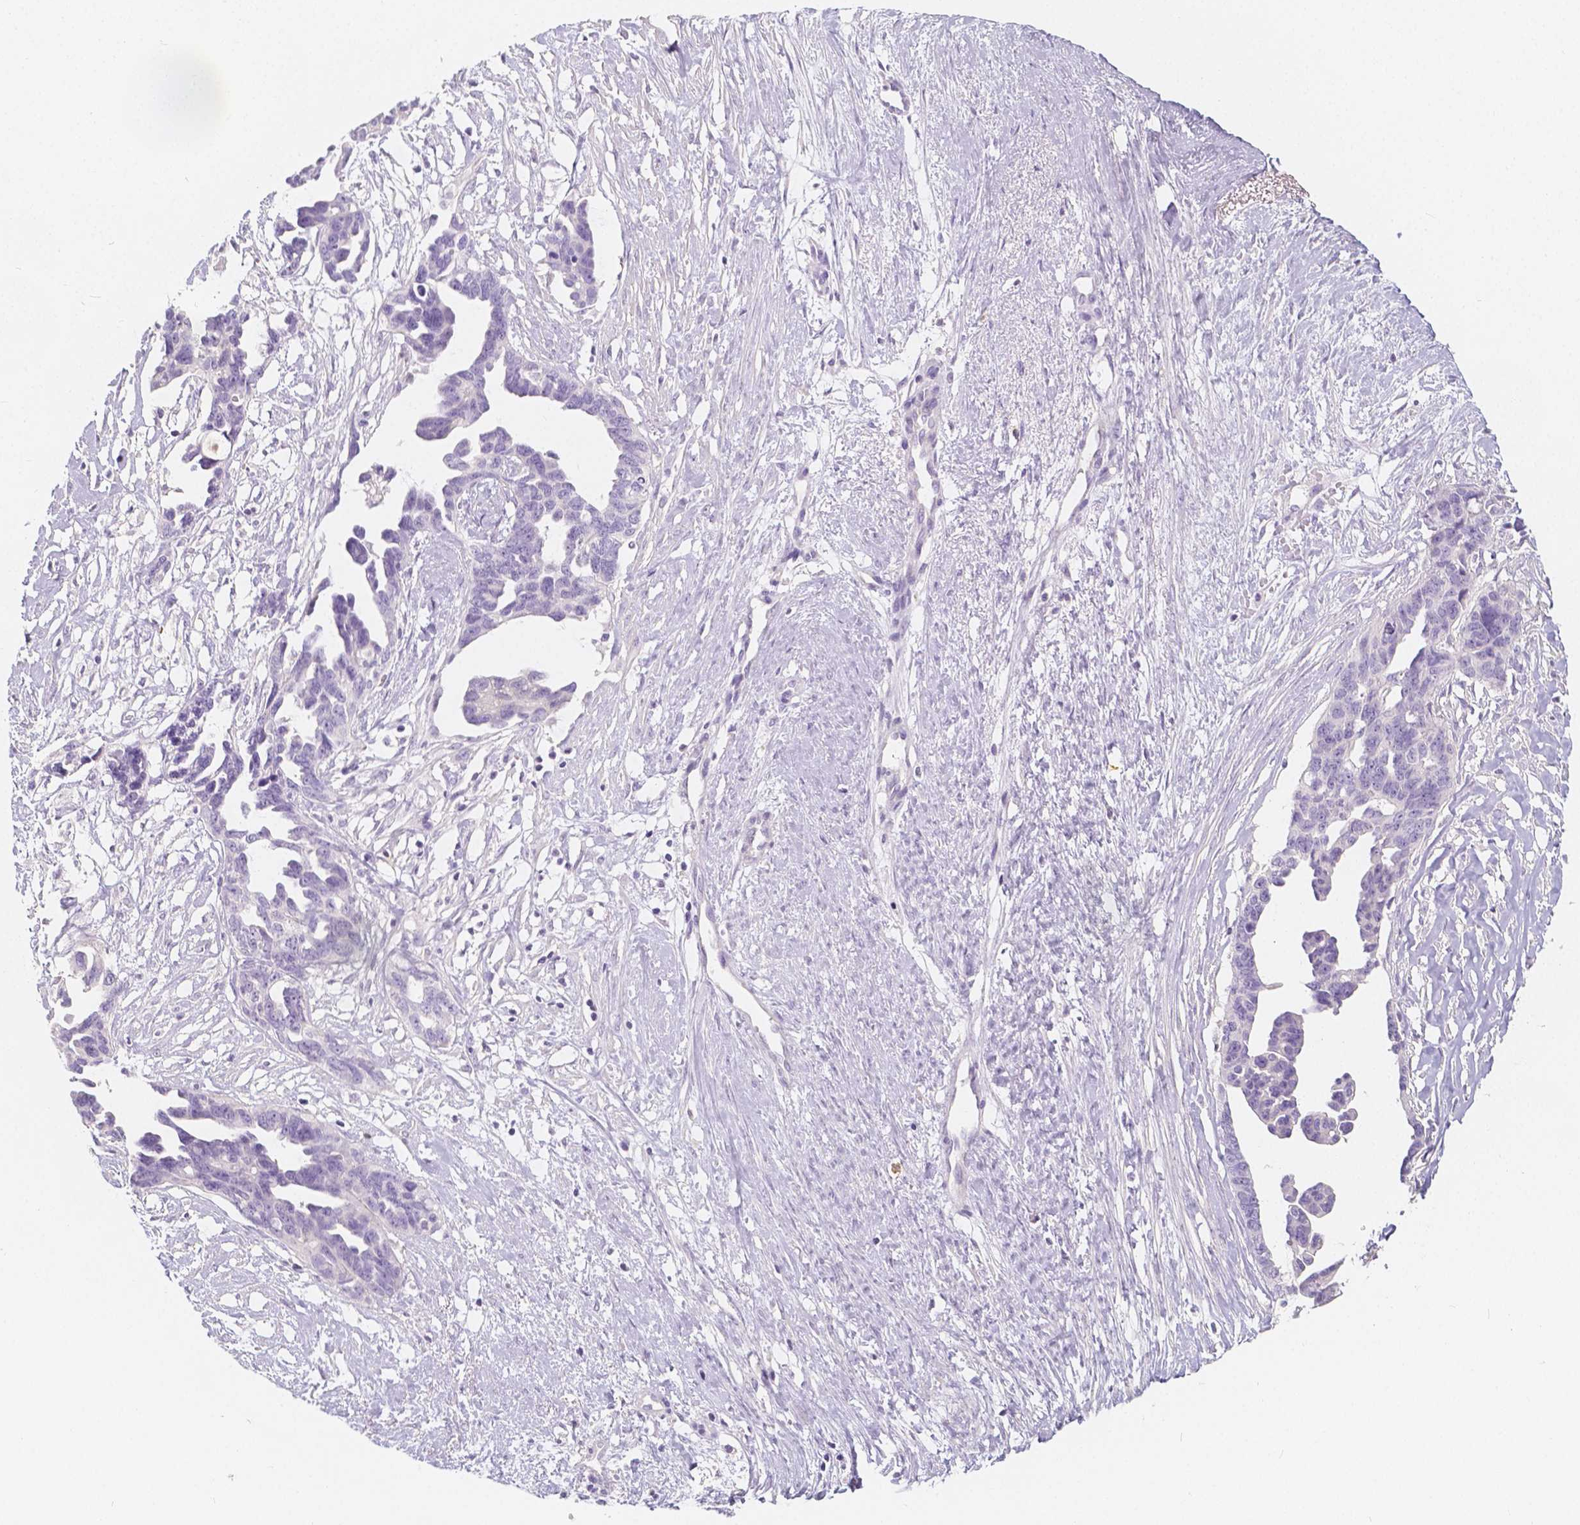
{"staining": {"intensity": "negative", "quantity": "none", "location": "none"}, "tissue": "ovarian cancer", "cell_type": "Tumor cells", "image_type": "cancer", "snomed": [{"axis": "morphology", "description": "Cystadenocarcinoma, serous, NOS"}, {"axis": "topography", "description": "Ovary"}], "caption": "Immunohistochemical staining of ovarian cancer displays no significant expression in tumor cells.", "gene": "BATF", "patient": {"sex": "female", "age": 69}}